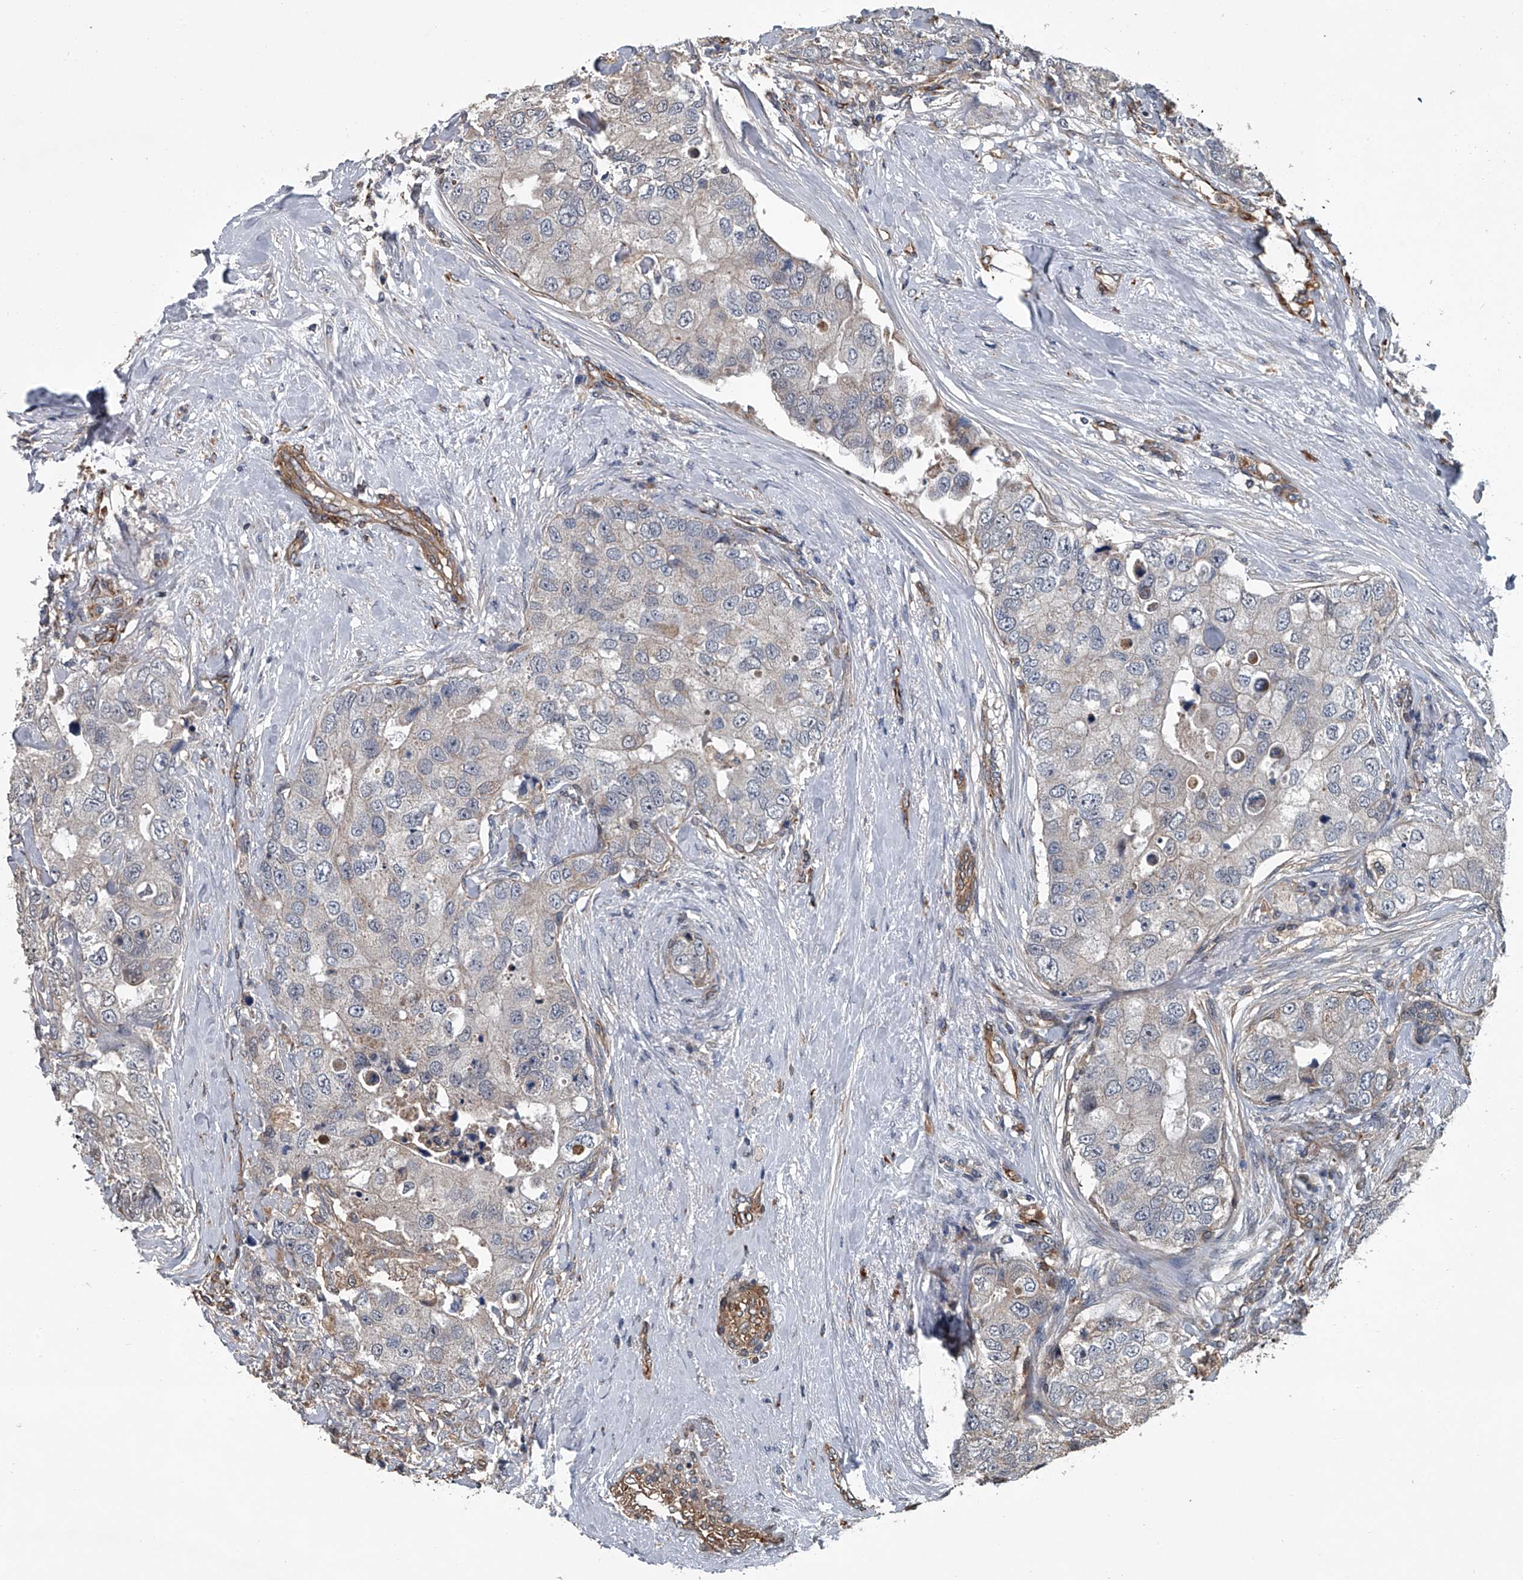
{"staining": {"intensity": "negative", "quantity": "none", "location": "none"}, "tissue": "breast cancer", "cell_type": "Tumor cells", "image_type": "cancer", "snomed": [{"axis": "morphology", "description": "Duct carcinoma"}, {"axis": "topography", "description": "Breast"}], "caption": "The immunohistochemistry (IHC) histopathology image has no significant expression in tumor cells of breast cancer (infiltrating ductal carcinoma) tissue.", "gene": "LDLRAD2", "patient": {"sex": "female", "age": 62}}